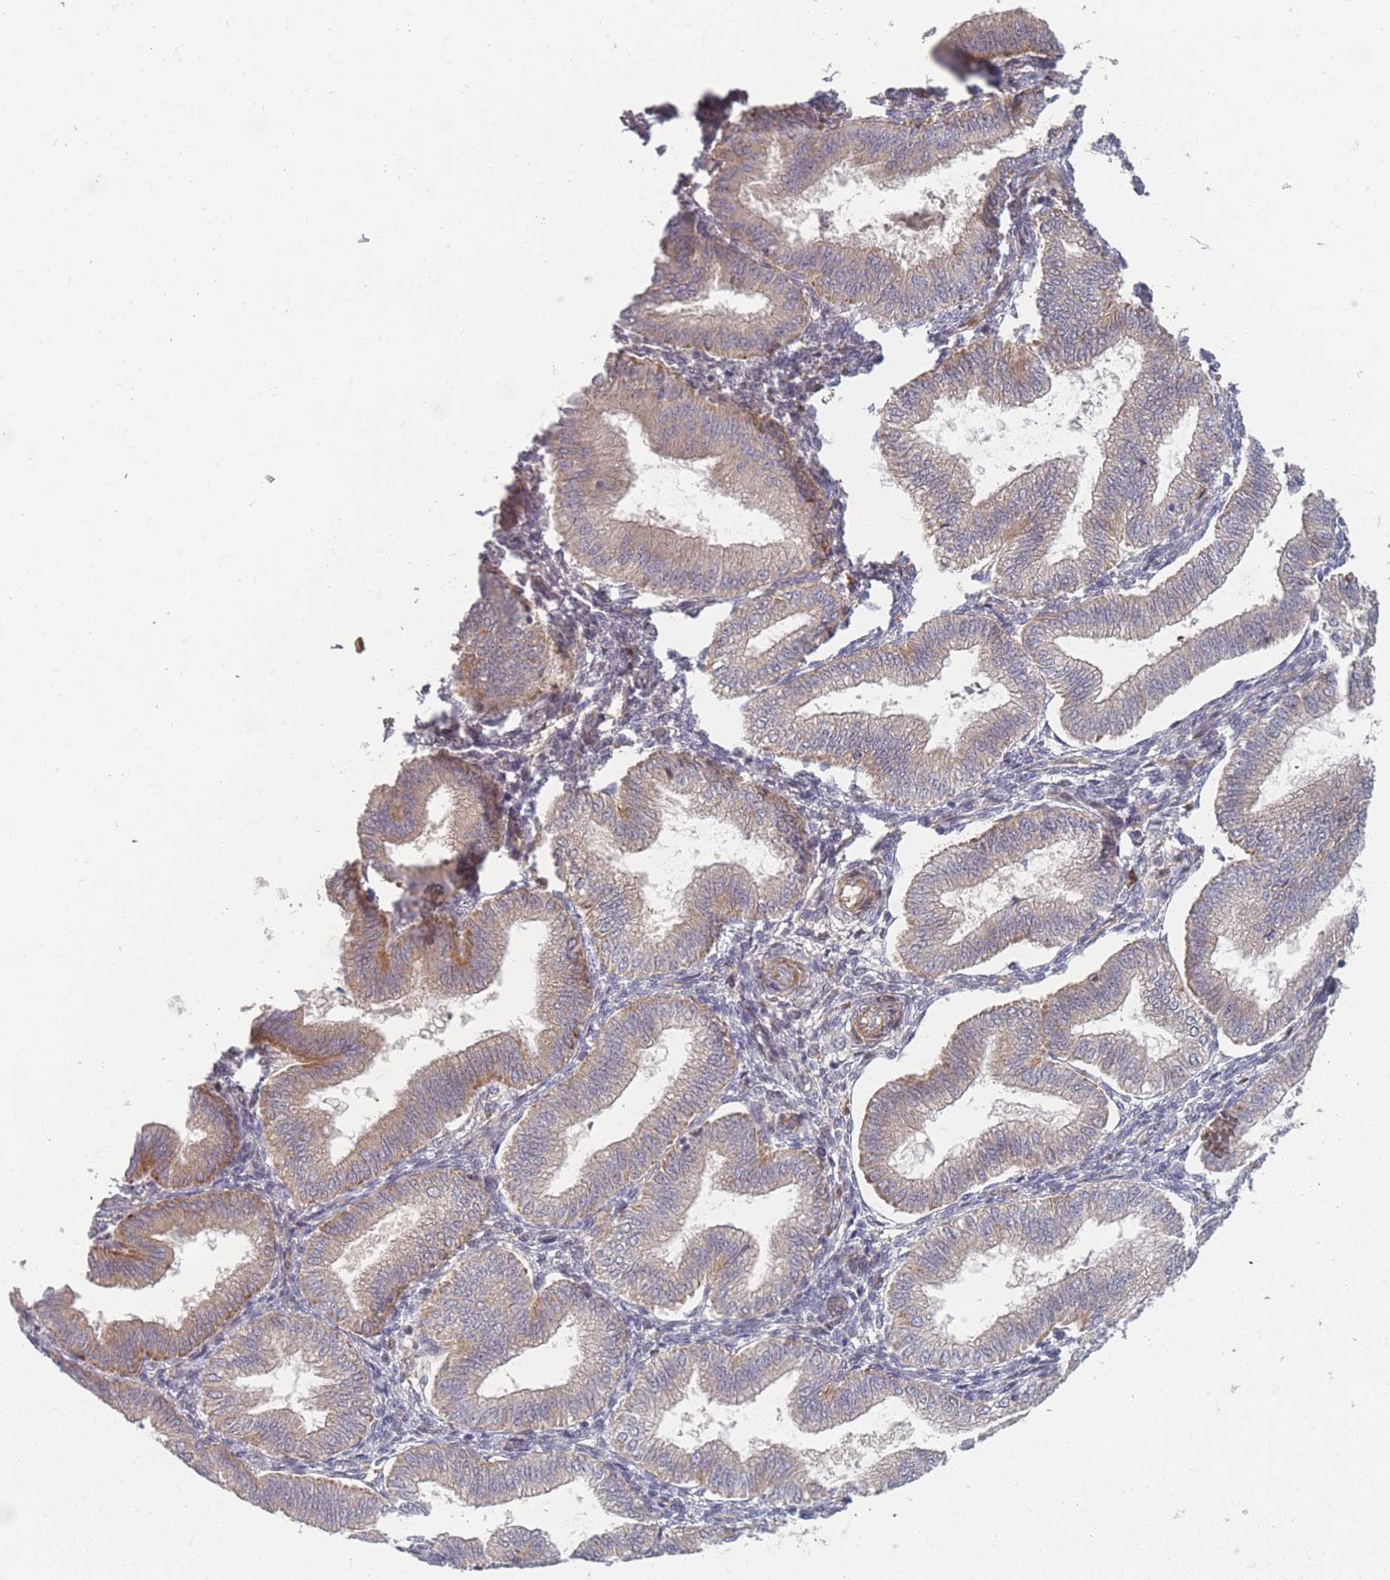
{"staining": {"intensity": "moderate", "quantity": "25%-75%", "location": "cytoplasmic/membranous"}, "tissue": "endometrium", "cell_type": "Cells in endometrial stroma", "image_type": "normal", "snomed": [{"axis": "morphology", "description": "Normal tissue, NOS"}, {"axis": "topography", "description": "Endometrium"}], "caption": "Immunohistochemistry (DAB (3,3'-diaminobenzidine)) staining of unremarkable endometrium displays moderate cytoplasmic/membranous protein staining in about 25%-75% of cells in endometrial stroma.", "gene": "EEF1AKMT2", "patient": {"sex": "female", "age": 39}}